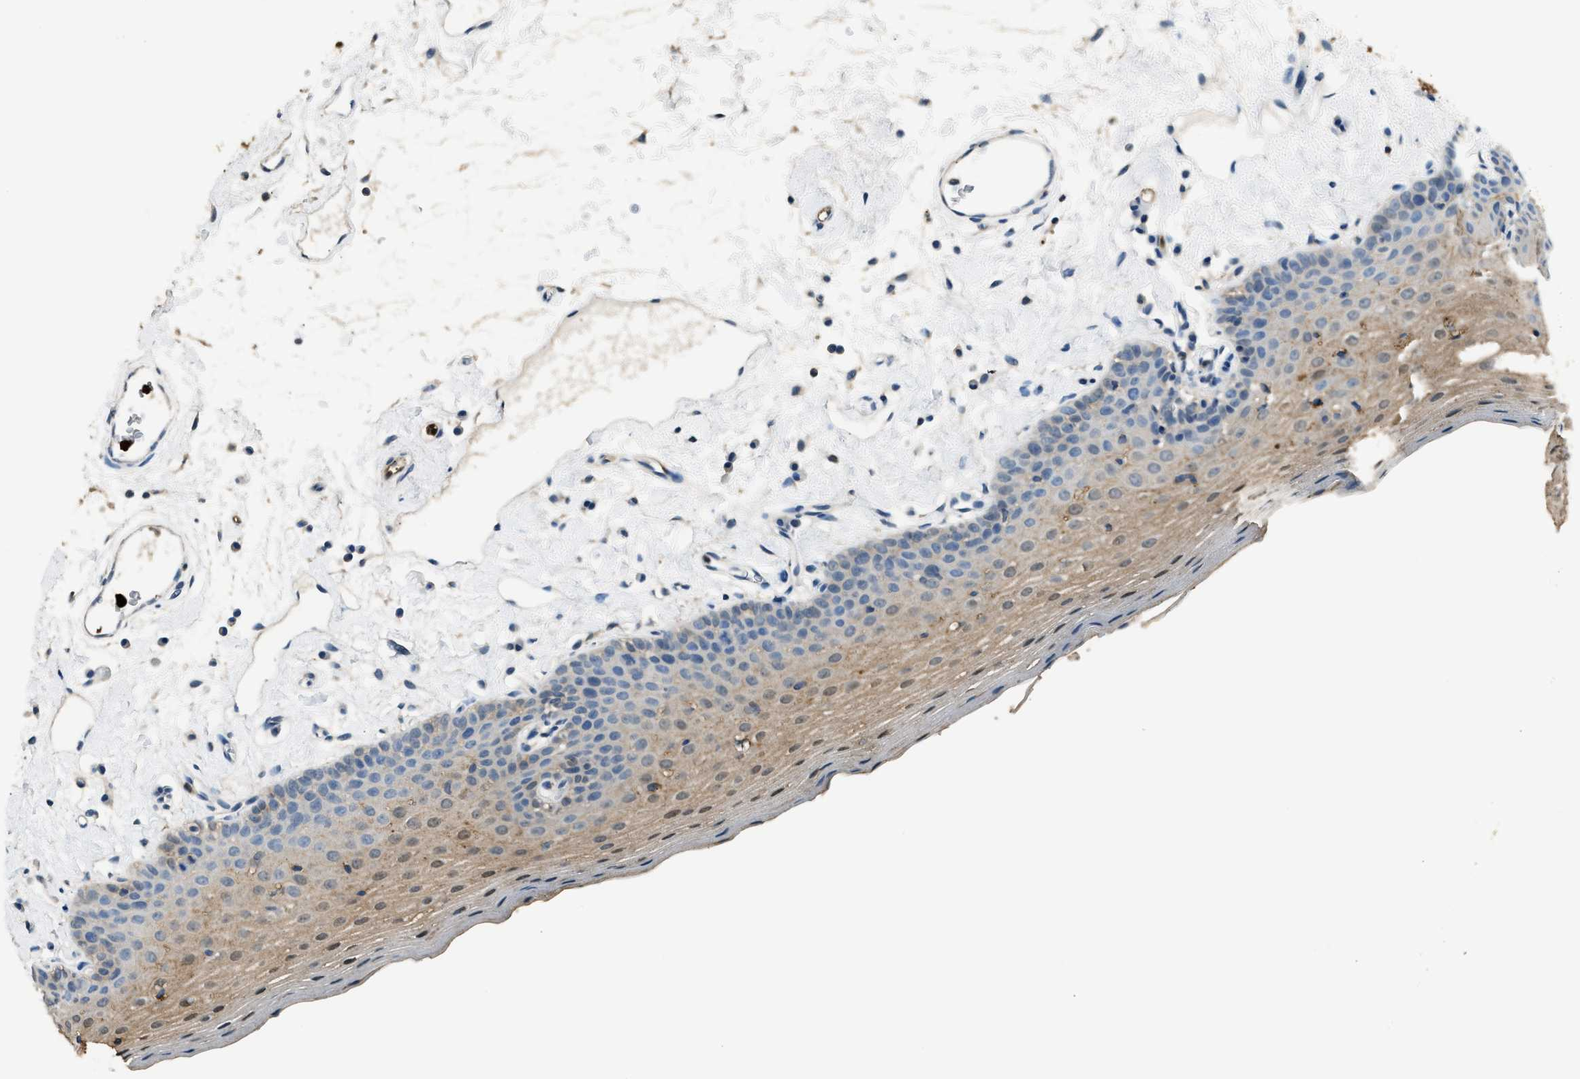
{"staining": {"intensity": "weak", "quantity": "25%-75%", "location": "cytoplasmic/membranous,nuclear"}, "tissue": "oral mucosa", "cell_type": "Squamous epithelial cells", "image_type": "normal", "snomed": [{"axis": "morphology", "description": "Normal tissue, NOS"}, {"axis": "topography", "description": "Oral tissue"}], "caption": "An image showing weak cytoplasmic/membranous,nuclear staining in approximately 25%-75% of squamous epithelial cells in normal oral mucosa, as visualized by brown immunohistochemical staining.", "gene": "ANXA3", "patient": {"sex": "male", "age": 66}}